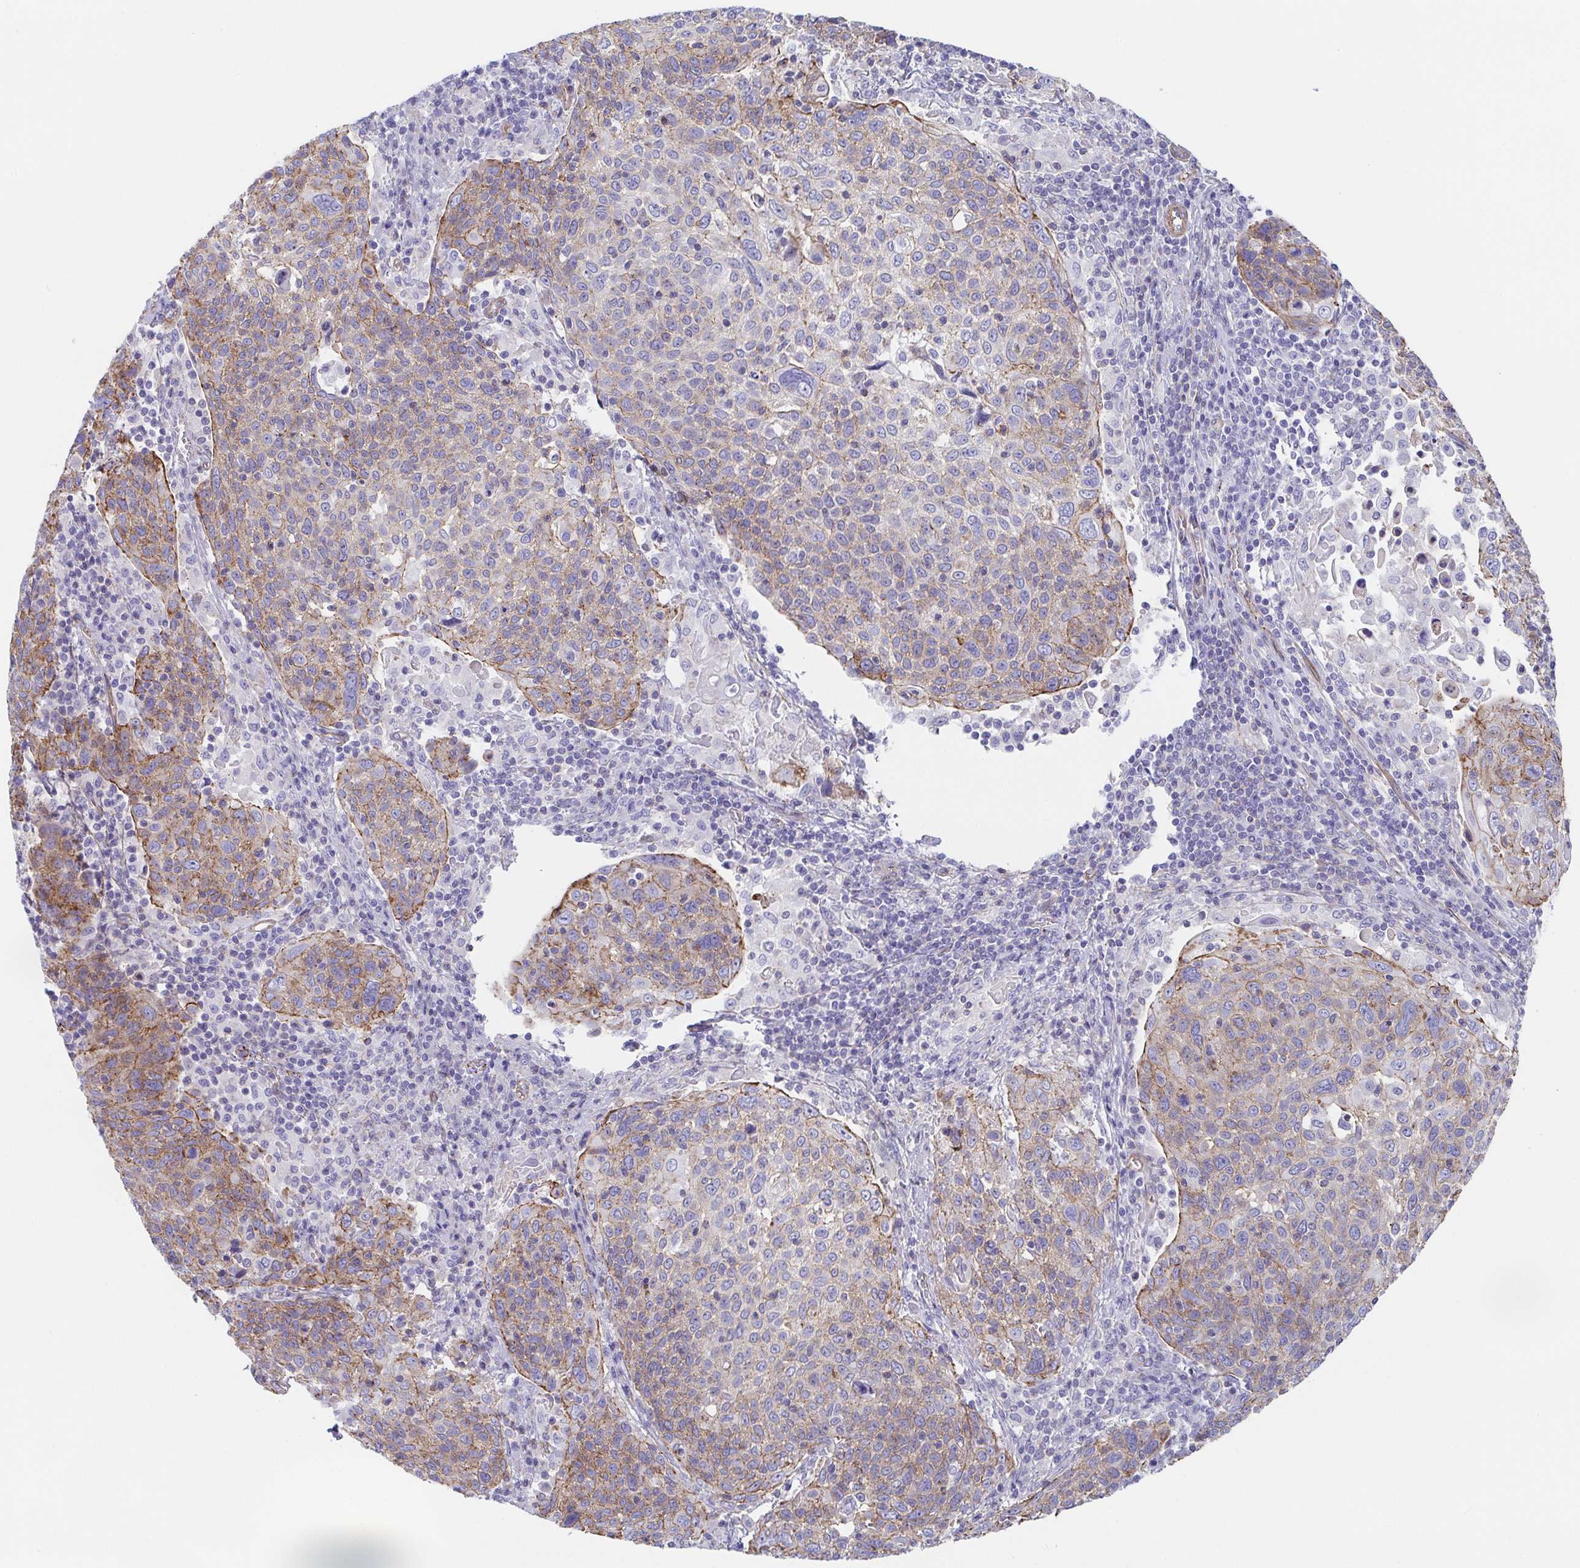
{"staining": {"intensity": "weak", "quantity": "25%-75%", "location": "cytoplasmic/membranous"}, "tissue": "cervical cancer", "cell_type": "Tumor cells", "image_type": "cancer", "snomed": [{"axis": "morphology", "description": "Squamous cell carcinoma, NOS"}, {"axis": "topography", "description": "Cervix"}], "caption": "Protein expression analysis of cervical cancer displays weak cytoplasmic/membranous staining in about 25%-75% of tumor cells.", "gene": "TRAM2", "patient": {"sex": "female", "age": 61}}